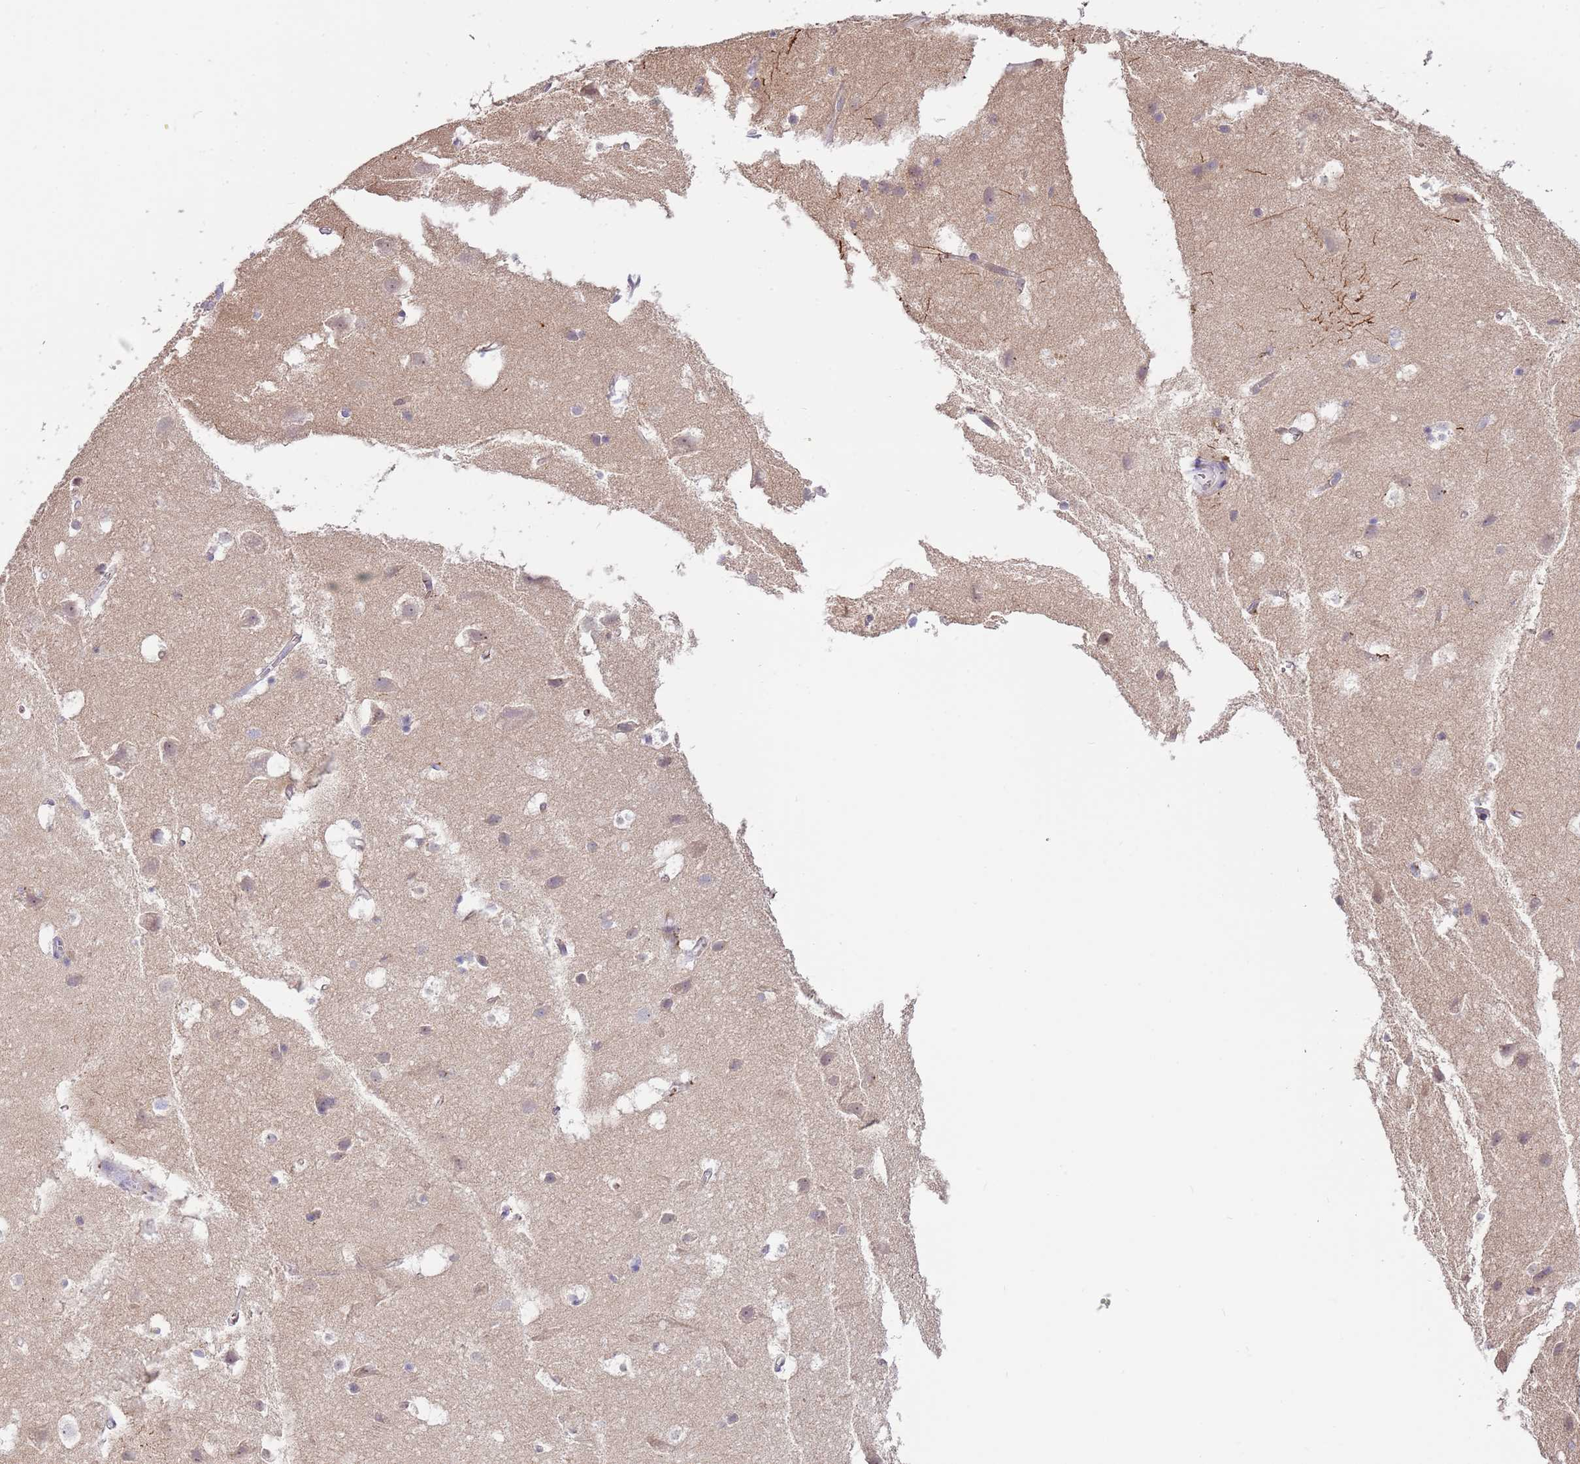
{"staining": {"intensity": "negative", "quantity": "none", "location": "none"}, "tissue": "cerebral cortex", "cell_type": "Endothelial cells", "image_type": "normal", "snomed": [{"axis": "morphology", "description": "Normal tissue, NOS"}, {"axis": "topography", "description": "Cerebral cortex"}], "caption": "DAB immunohistochemical staining of normal cerebral cortex reveals no significant staining in endothelial cells. The staining was performed using DAB to visualize the protein expression in brown, while the nuclei were stained in blue with hematoxylin (Magnification: 20x).", "gene": "CABYR", "patient": {"sex": "male", "age": 54}}